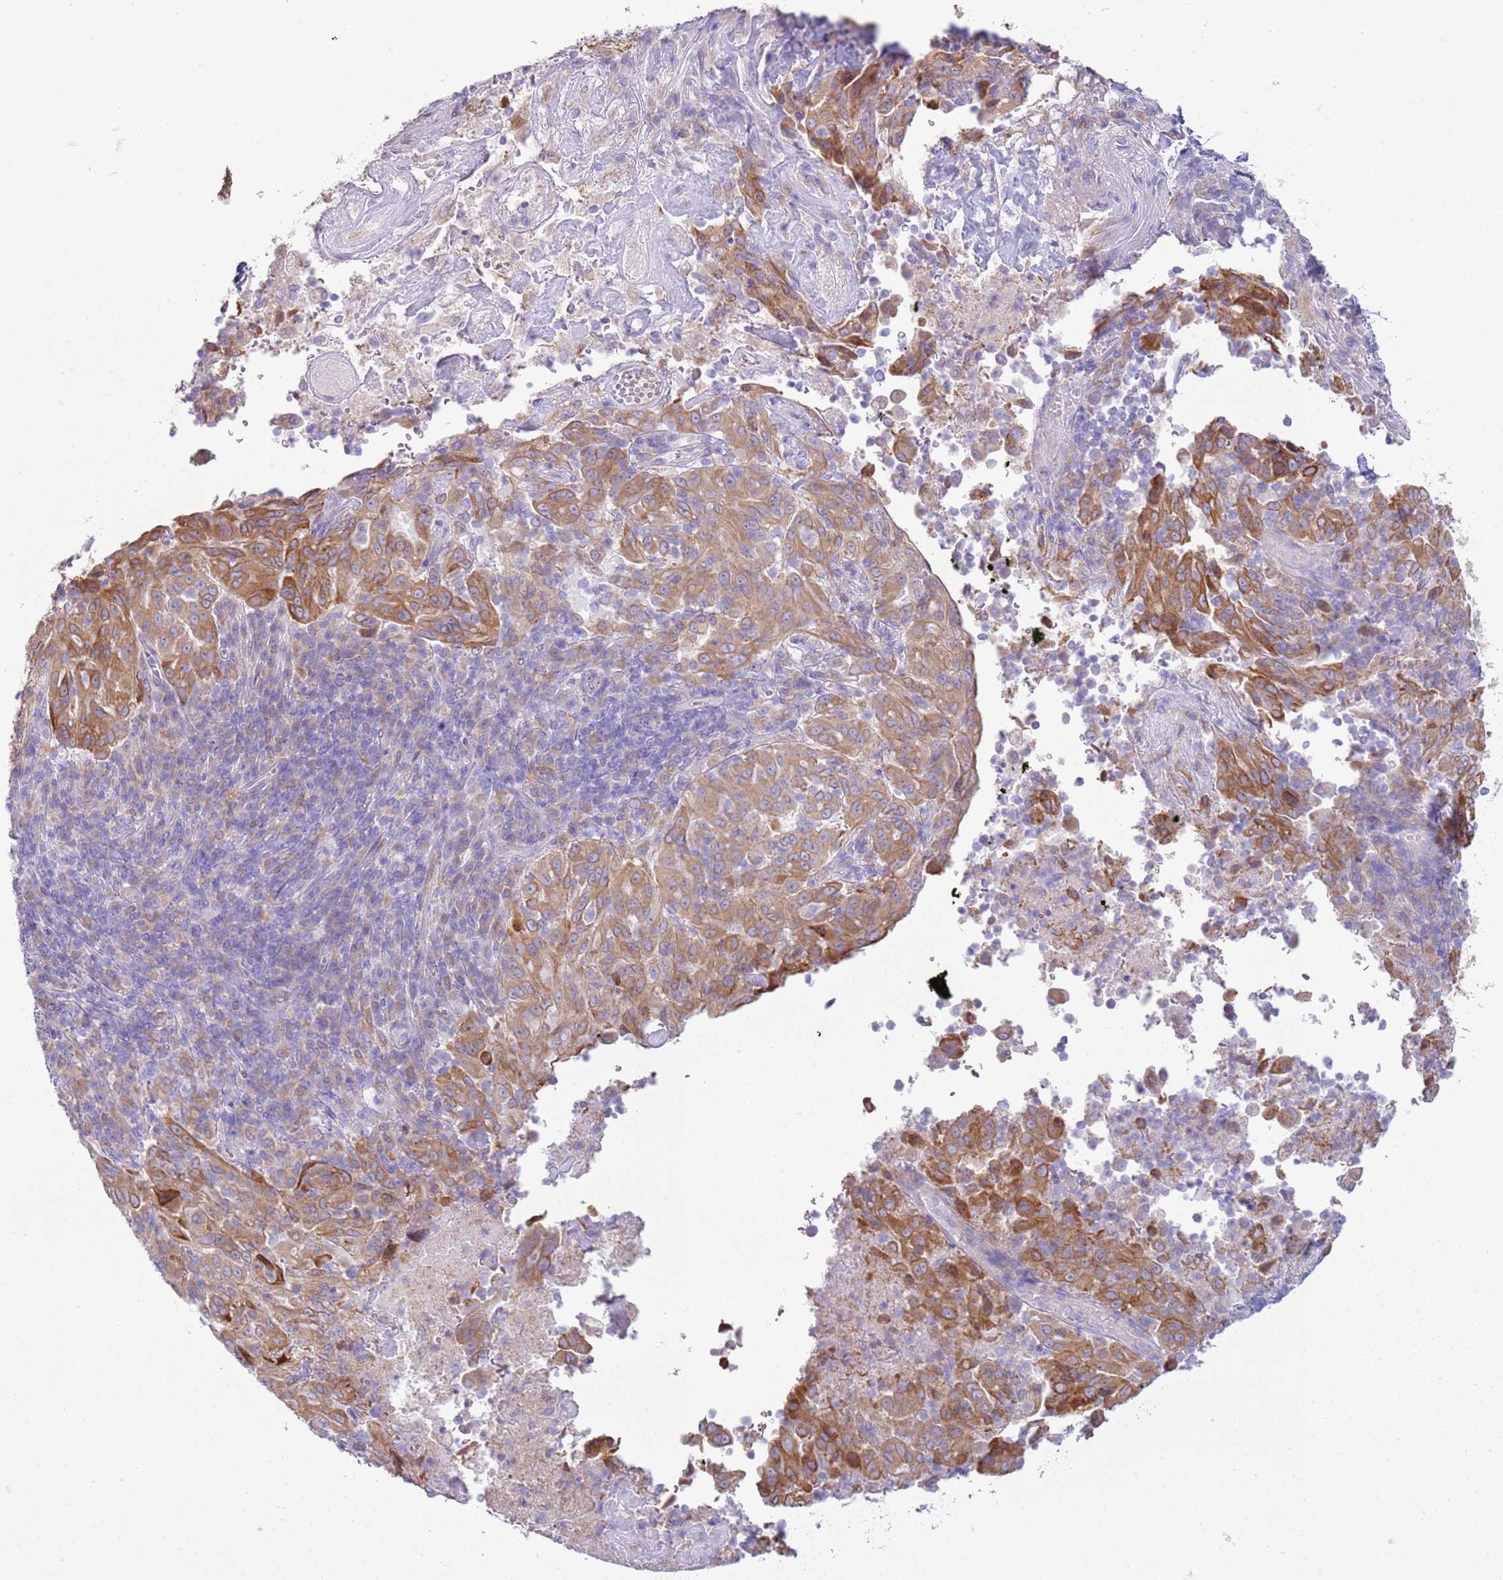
{"staining": {"intensity": "moderate", "quantity": ">75%", "location": "cytoplasmic/membranous"}, "tissue": "pancreatic cancer", "cell_type": "Tumor cells", "image_type": "cancer", "snomed": [{"axis": "morphology", "description": "Adenocarcinoma, NOS"}, {"axis": "topography", "description": "Pancreas"}], "caption": "Pancreatic cancer stained for a protein displays moderate cytoplasmic/membranous positivity in tumor cells.", "gene": "OAF", "patient": {"sex": "male", "age": 63}}